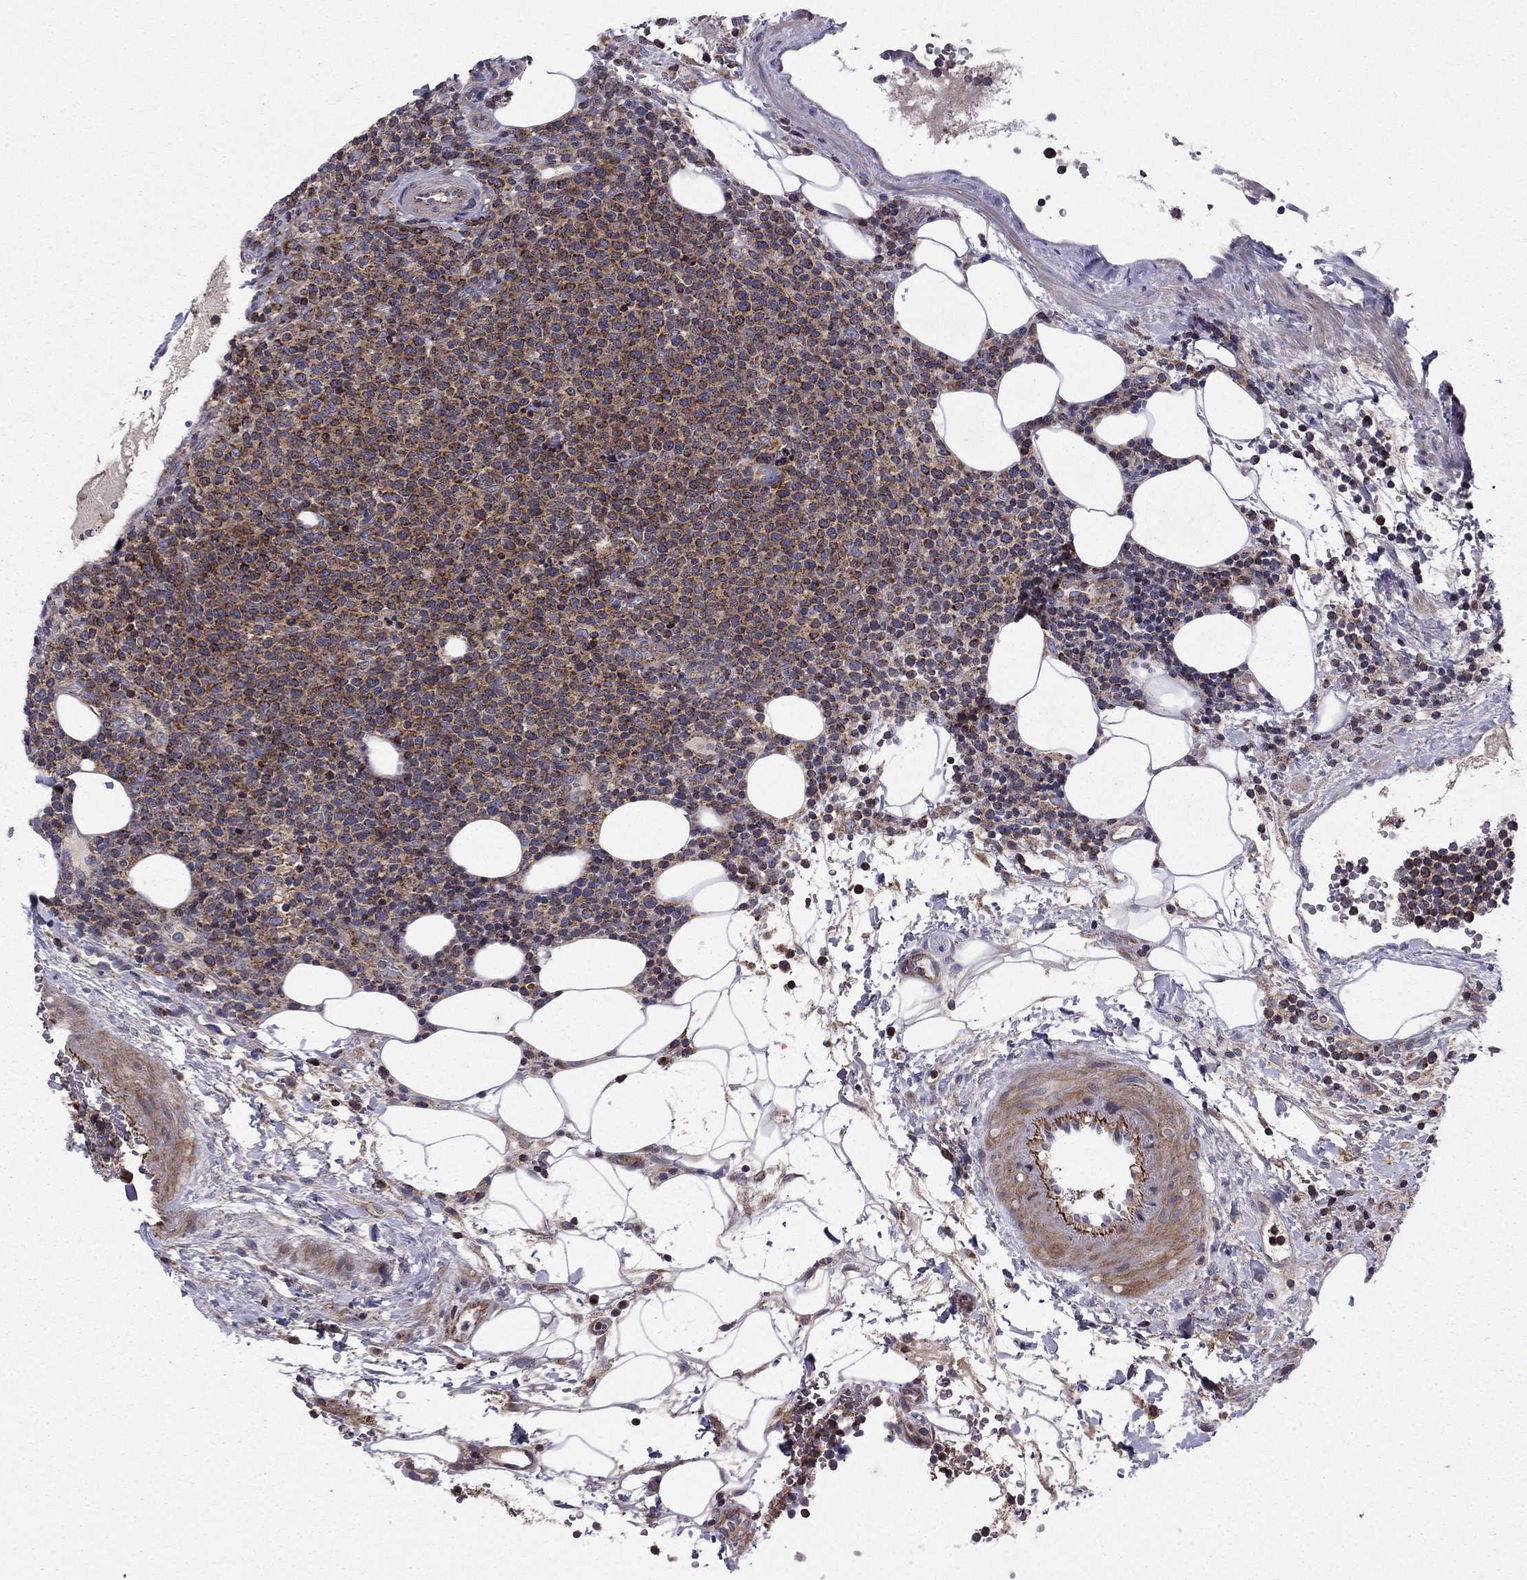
{"staining": {"intensity": "moderate", "quantity": "25%-75%", "location": "cytoplasmic/membranous"}, "tissue": "lymphoma", "cell_type": "Tumor cells", "image_type": "cancer", "snomed": [{"axis": "morphology", "description": "Malignant lymphoma, non-Hodgkin's type, High grade"}, {"axis": "topography", "description": "Lymph node"}], "caption": "IHC staining of malignant lymphoma, non-Hodgkin's type (high-grade), which reveals medium levels of moderate cytoplasmic/membranous staining in about 25%-75% of tumor cells indicating moderate cytoplasmic/membranous protein positivity. The staining was performed using DAB (brown) for protein detection and nuclei were counterstained in hematoxylin (blue).", "gene": "ALG6", "patient": {"sex": "male", "age": 61}}